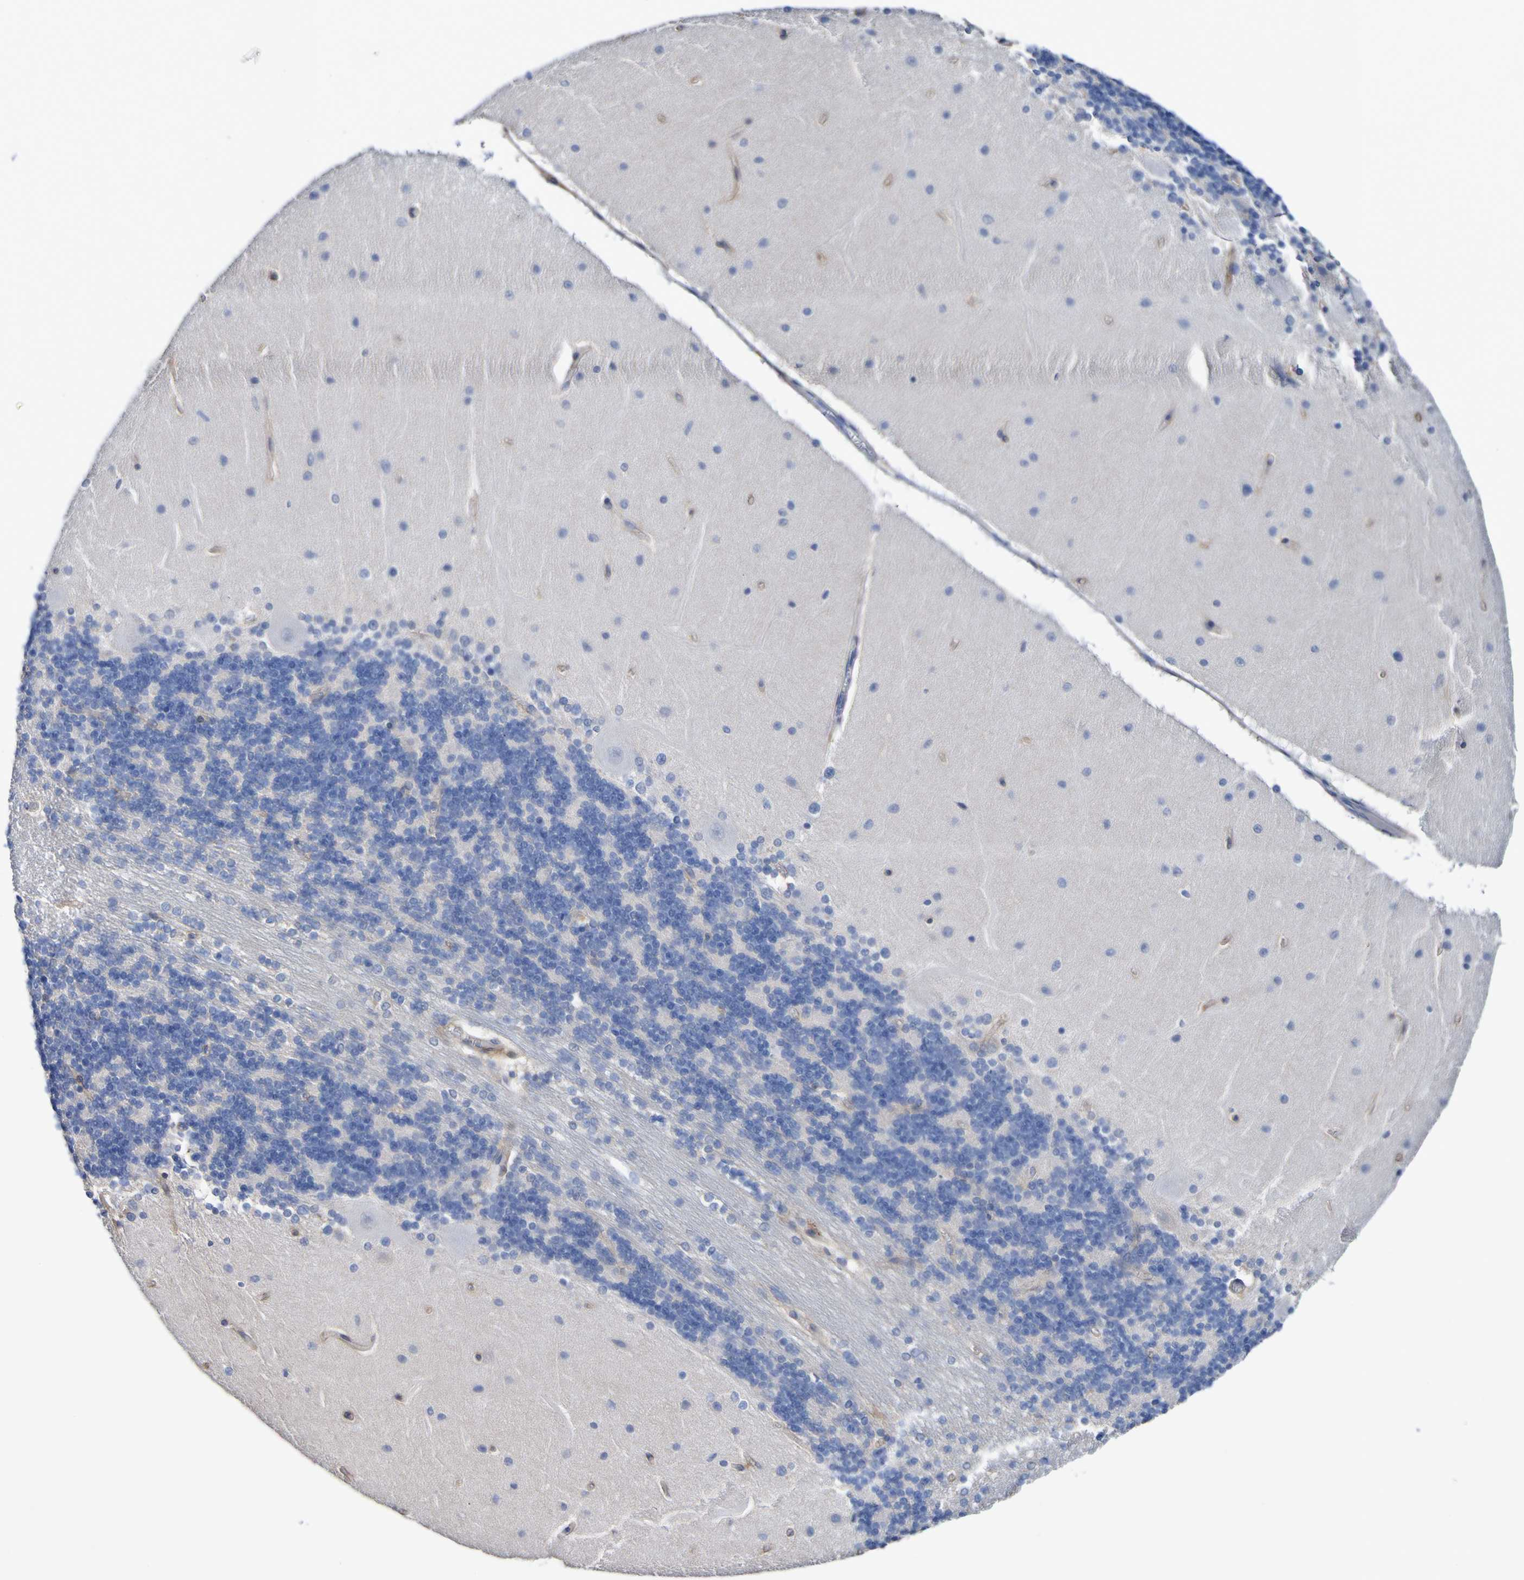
{"staining": {"intensity": "negative", "quantity": "none", "location": "none"}, "tissue": "cerebellum", "cell_type": "Cells in granular layer", "image_type": "normal", "snomed": [{"axis": "morphology", "description": "Normal tissue, NOS"}, {"axis": "topography", "description": "Cerebellum"}], "caption": "DAB (3,3'-diaminobenzidine) immunohistochemical staining of benign cerebellum shows no significant expression in cells in granular layer. The staining was performed using DAB to visualize the protein expression in brown, while the nuclei were stained in blue with hematoxylin (Magnification: 20x).", "gene": "SGCB", "patient": {"sex": "female", "age": 54}}